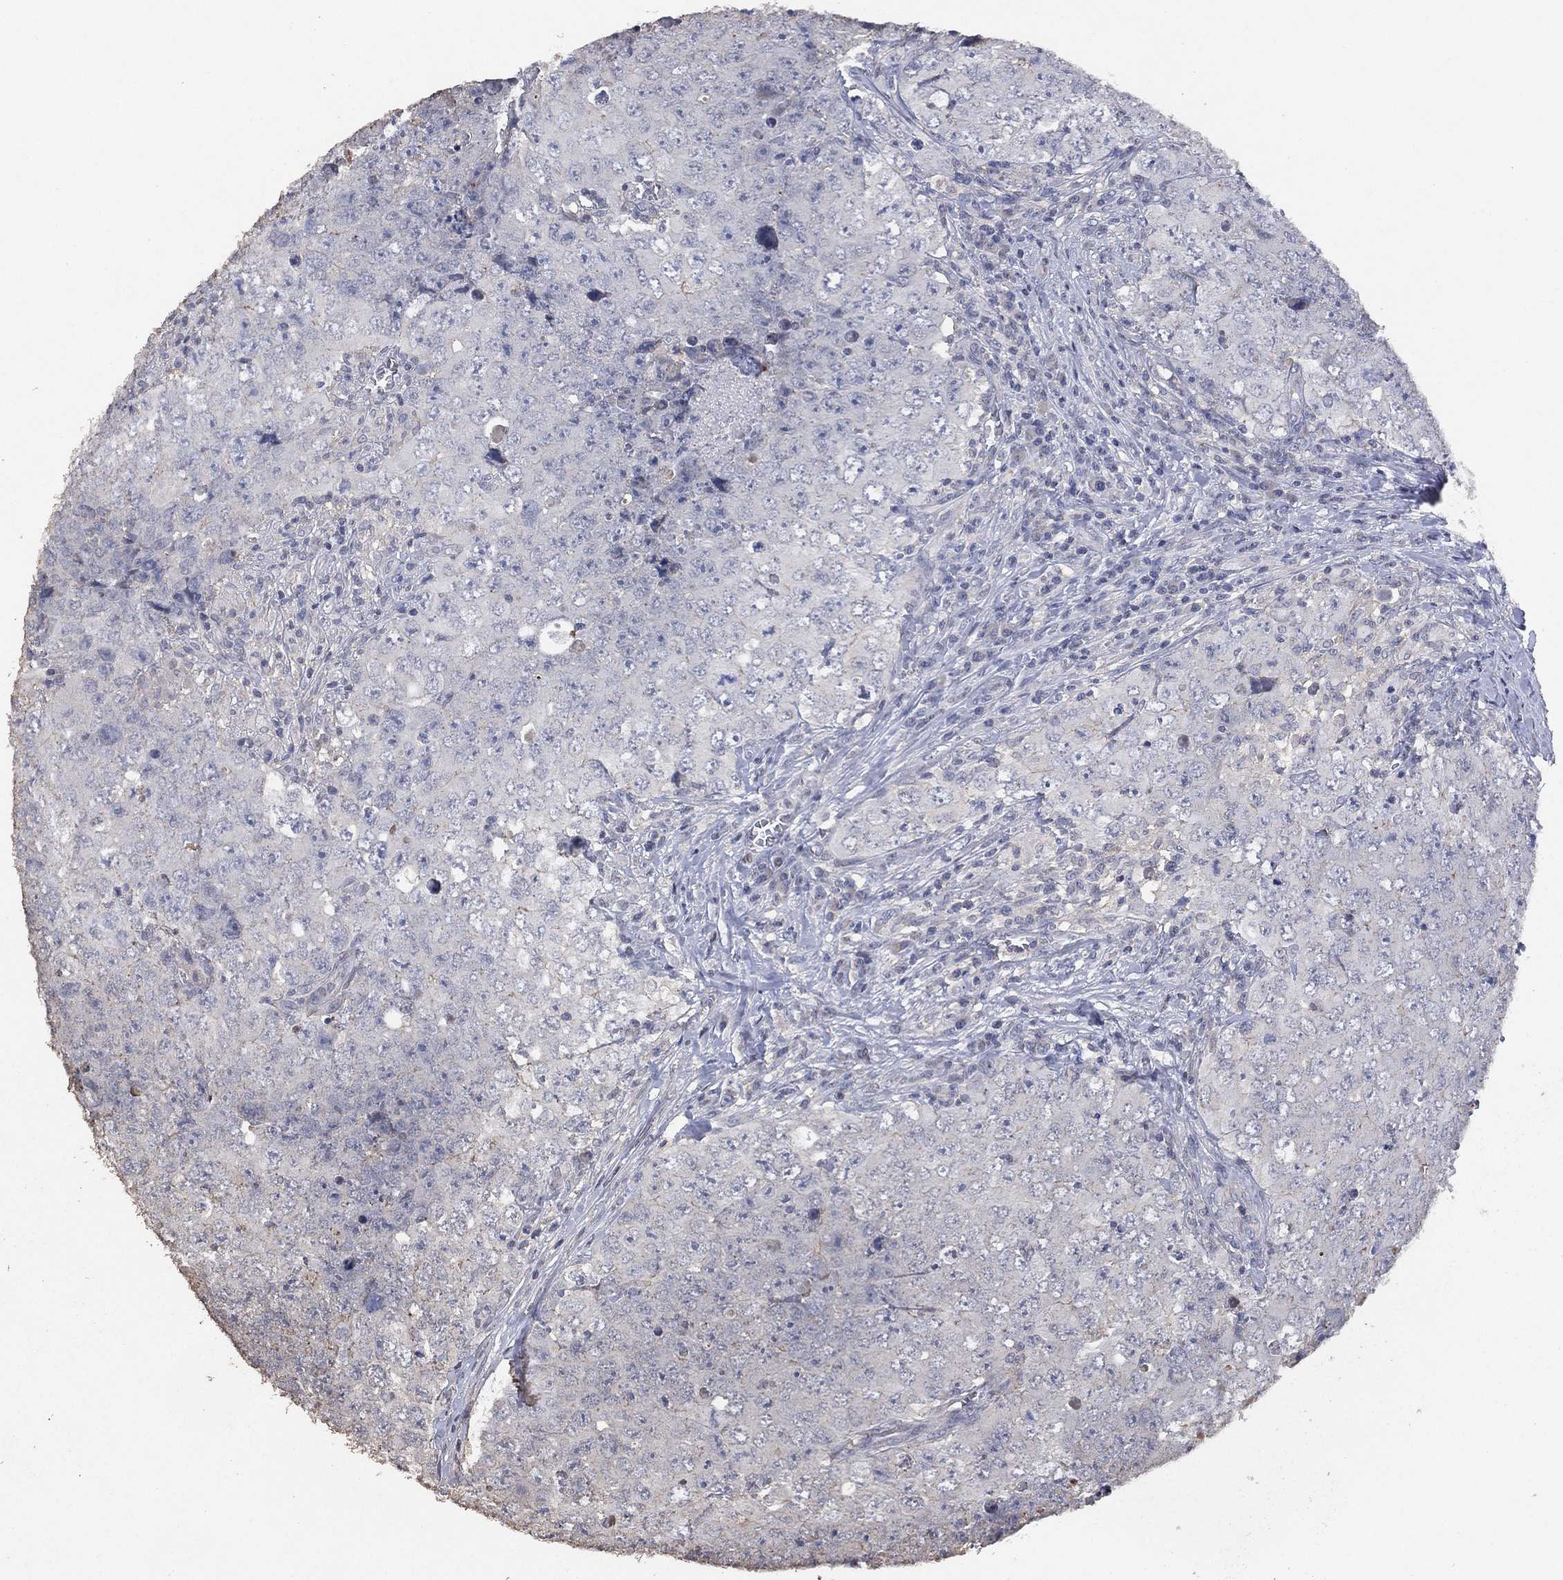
{"staining": {"intensity": "negative", "quantity": "none", "location": "none"}, "tissue": "testis cancer", "cell_type": "Tumor cells", "image_type": "cancer", "snomed": [{"axis": "morphology", "description": "Seminoma, NOS"}, {"axis": "topography", "description": "Testis"}], "caption": "Testis cancer stained for a protein using IHC shows no staining tumor cells.", "gene": "ADPRHL1", "patient": {"sex": "male", "age": 34}}